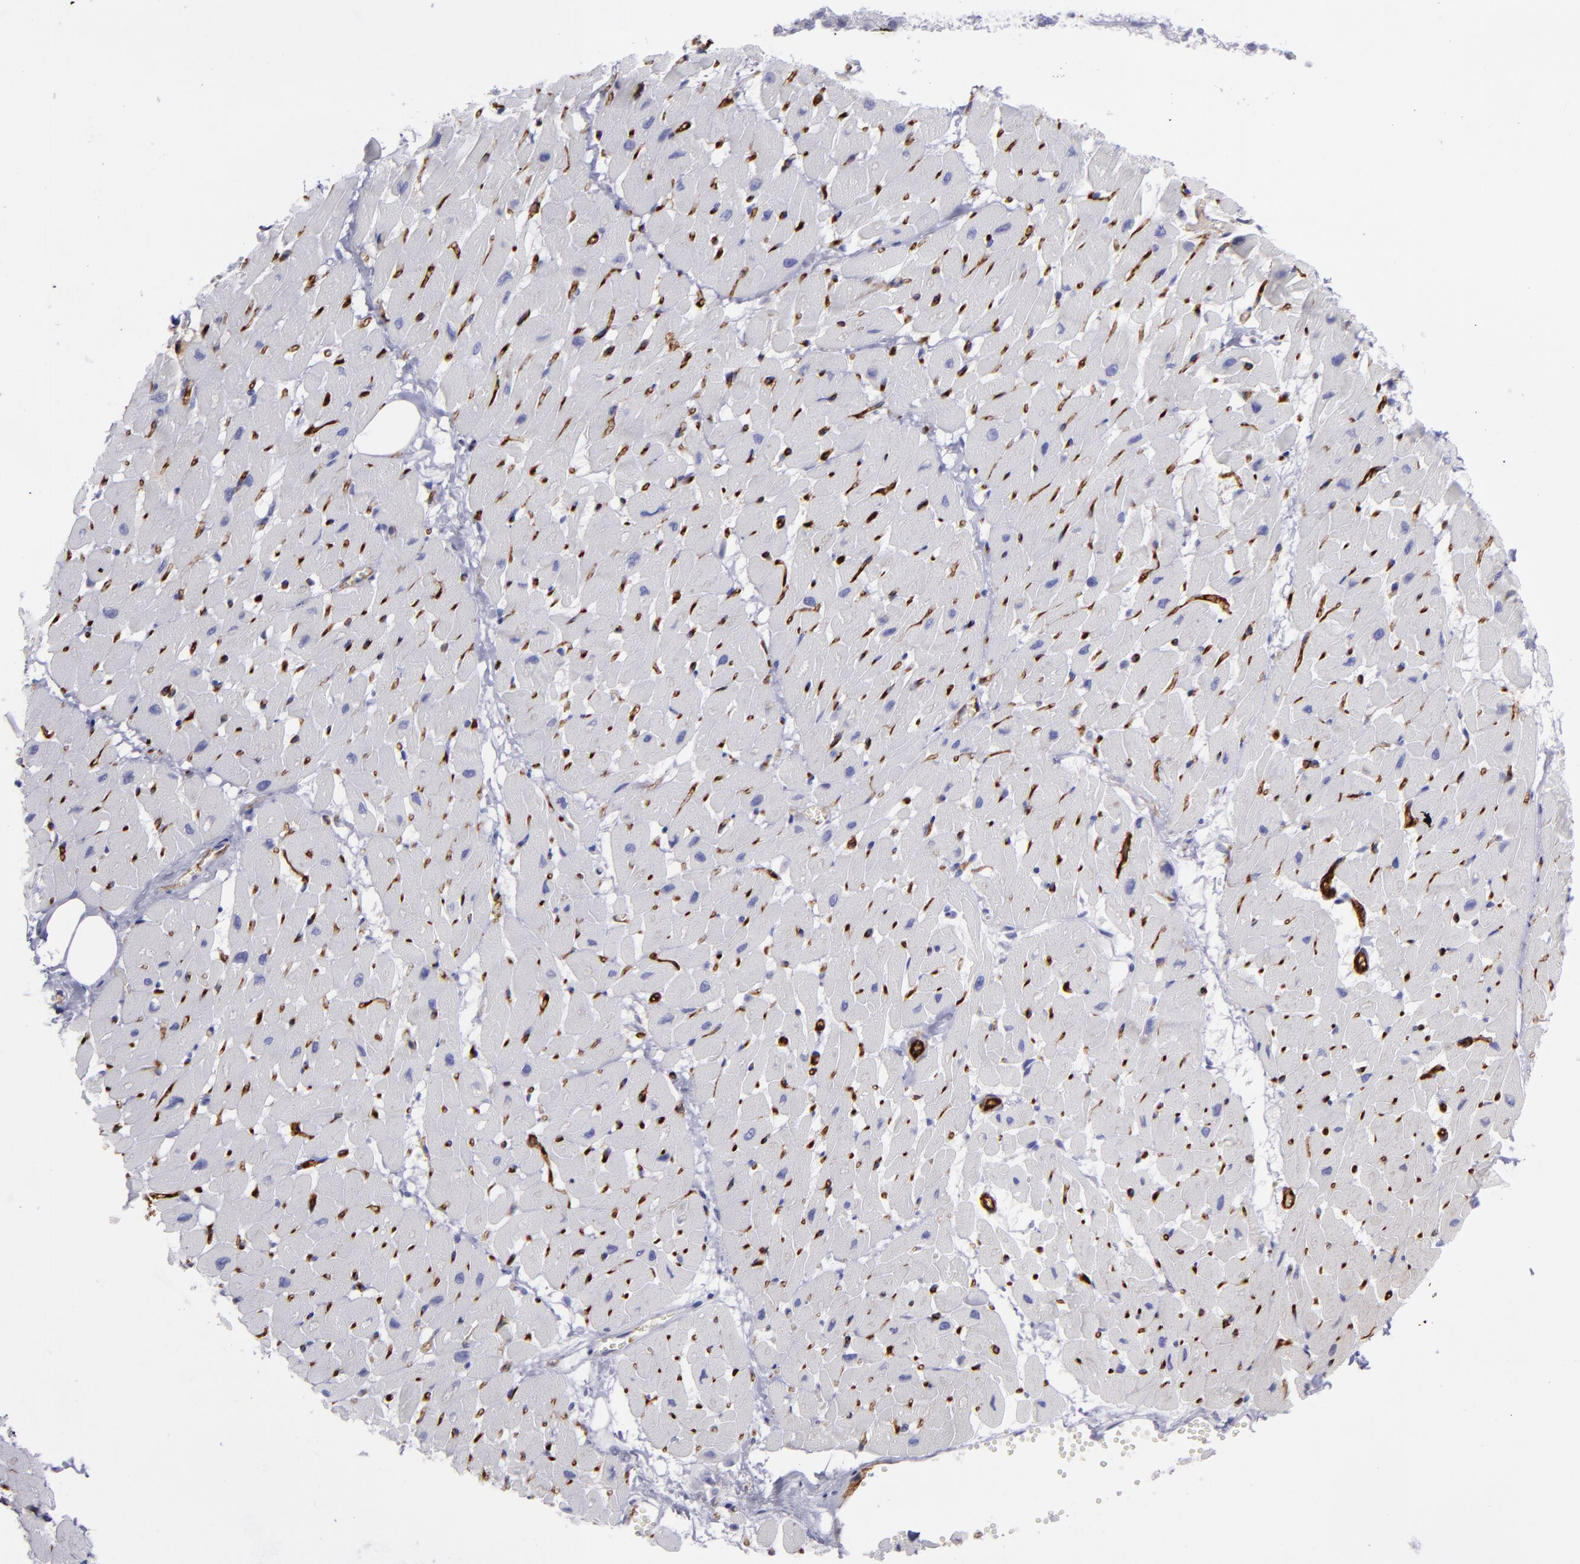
{"staining": {"intensity": "negative", "quantity": "none", "location": "none"}, "tissue": "heart muscle", "cell_type": "Cardiomyocytes", "image_type": "normal", "snomed": [{"axis": "morphology", "description": "Normal tissue, NOS"}, {"axis": "topography", "description": "Heart"}], "caption": "Immunohistochemistry (IHC) histopathology image of normal human heart muscle stained for a protein (brown), which exhibits no positivity in cardiomyocytes.", "gene": "ACE", "patient": {"sex": "female", "age": 19}}